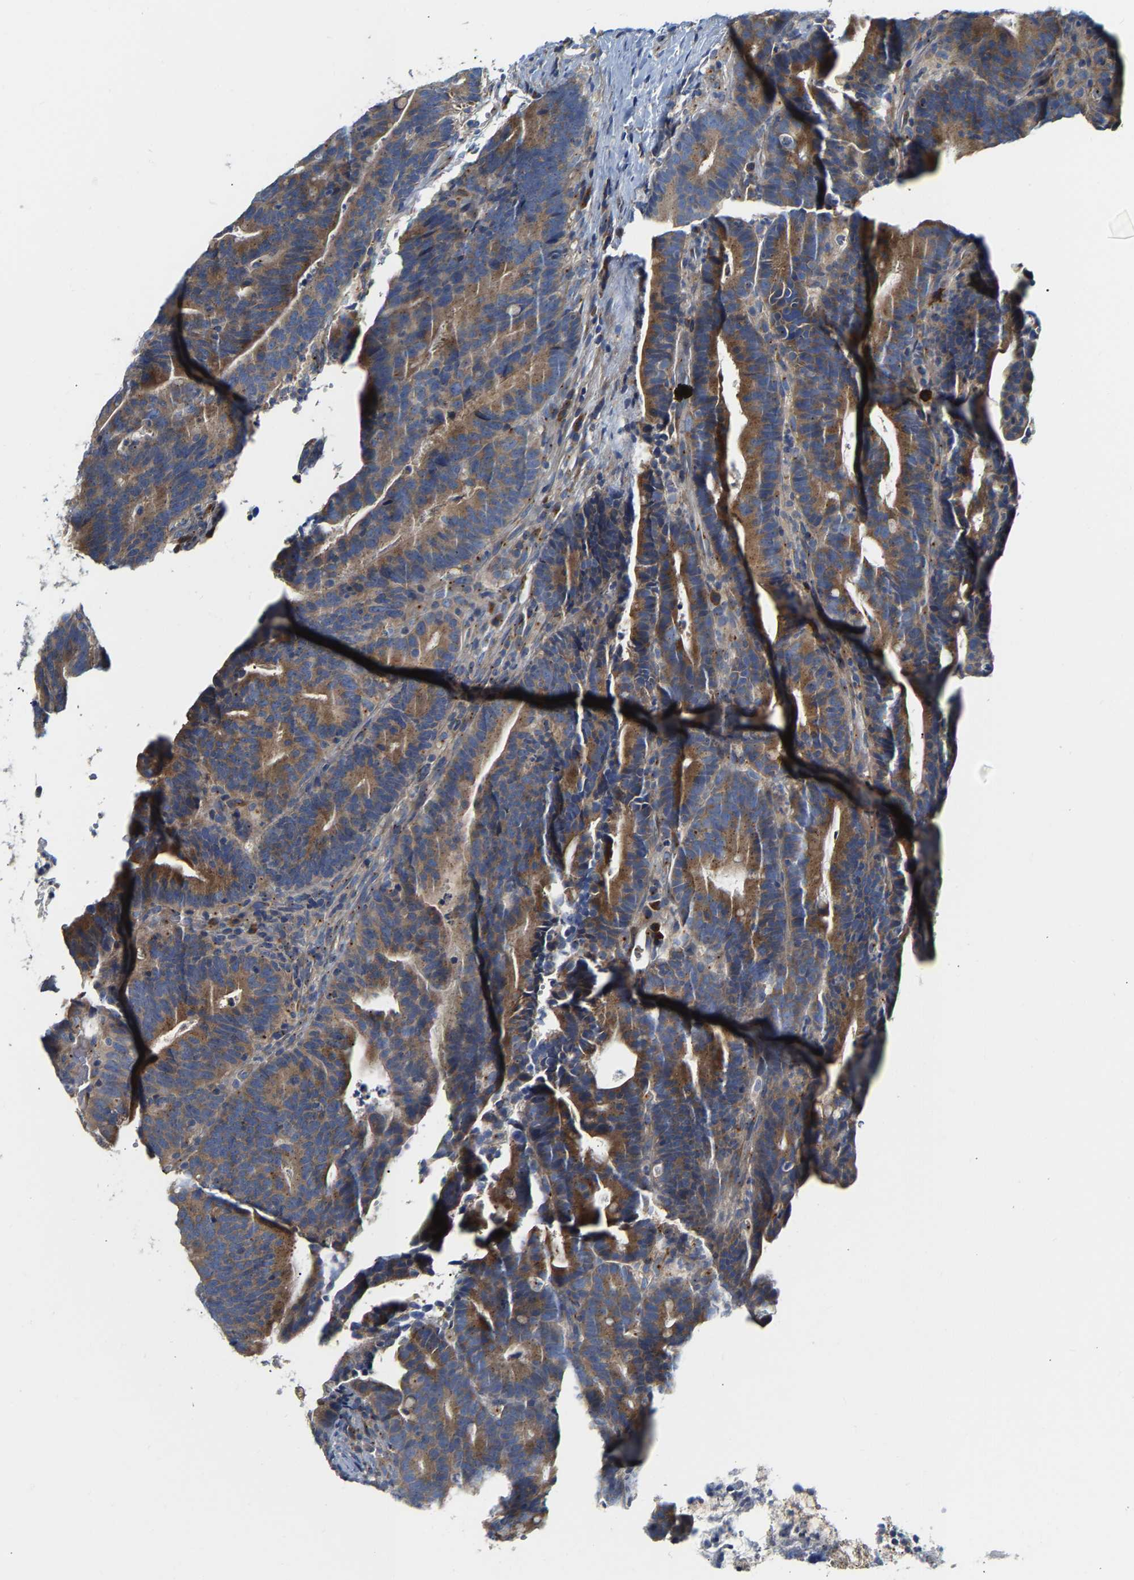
{"staining": {"intensity": "moderate", "quantity": ">75%", "location": "cytoplasmic/membranous"}, "tissue": "colorectal cancer", "cell_type": "Tumor cells", "image_type": "cancer", "snomed": [{"axis": "morphology", "description": "Adenocarcinoma, NOS"}, {"axis": "topography", "description": "Colon"}], "caption": "Immunohistochemistry micrograph of adenocarcinoma (colorectal) stained for a protein (brown), which exhibits medium levels of moderate cytoplasmic/membranous positivity in about >75% of tumor cells.", "gene": "PCNT", "patient": {"sex": "female", "age": 66}}